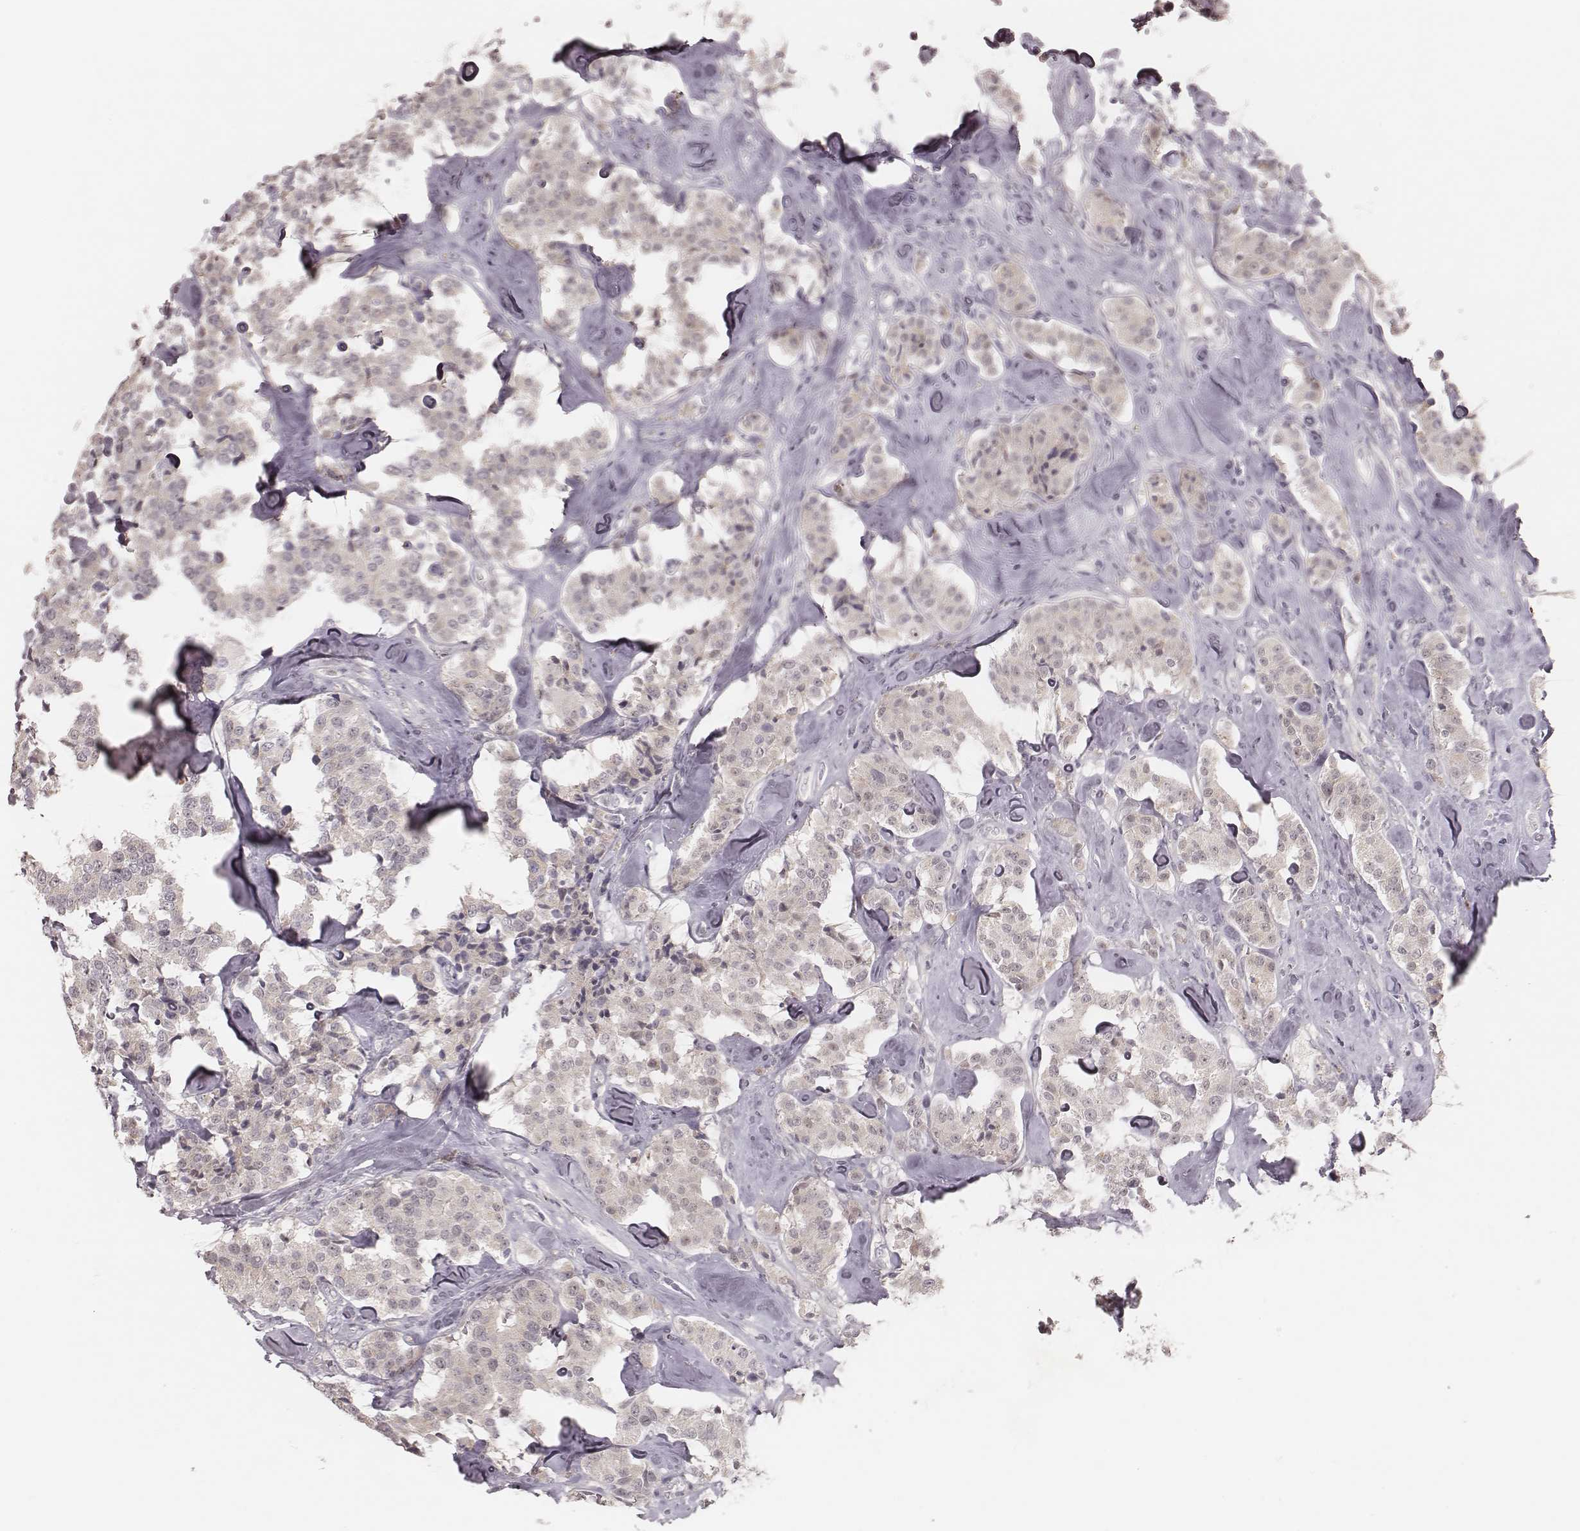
{"staining": {"intensity": "negative", "quantity": "none", "location": "none"}, "tissue": "carcinoid", "cell_type": "Tumor cells", "image_type": "cancer", "snomed": [{"axis": "morphology", "description": "Carcinoid, malignant, NOS"}, {"axis": "topography", "description": "Pancreas"}], "caption": "This micrograph is of carcinoid stained with IHC to label a protein in brown with the nuclei are counter-stained blue. There is no staining in tumor cells.", "gene": "FAM13B", "patient": {"sex": "male", "age": 41}}